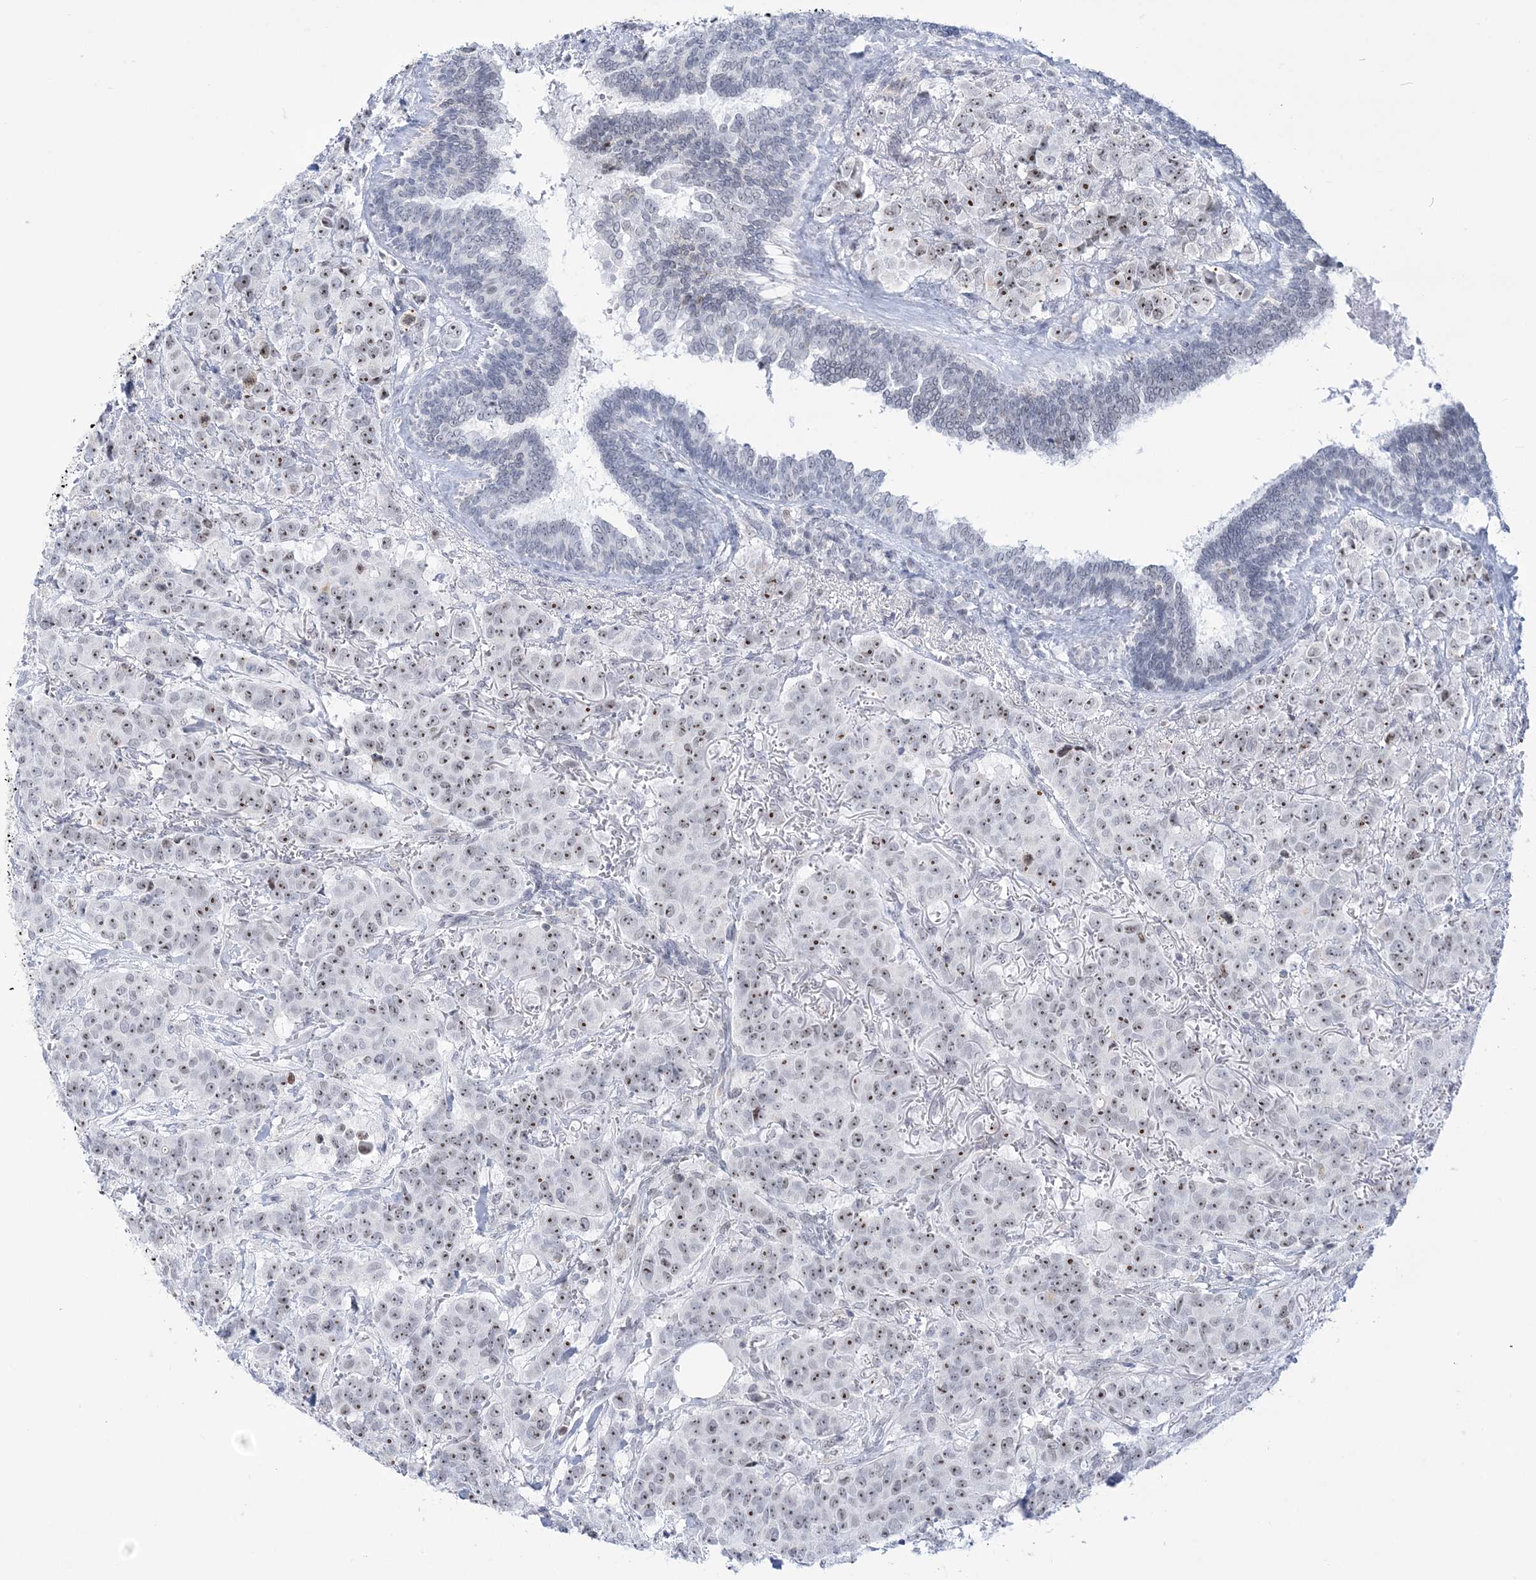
{"staining": {"intensity": "moderate", "quantity": "25%-75%", "location": "nuclear"}, "tissue": "breast cancer", "cell_type": "Tumor cells", "image_type": "cancer", "snomed": [{"axis": "morphology", "description": "Duct carcinoma"}, {"axis": "topography", "description": "Breast"}], "caption": "Intraductal carcinoma (breast) stained with a brown dye reveals moderate nuclear positive expression in approximately 25%-75% of tumor cells.", "gene": "DDX21", "patient": {"sex": "female", "age": 40}}